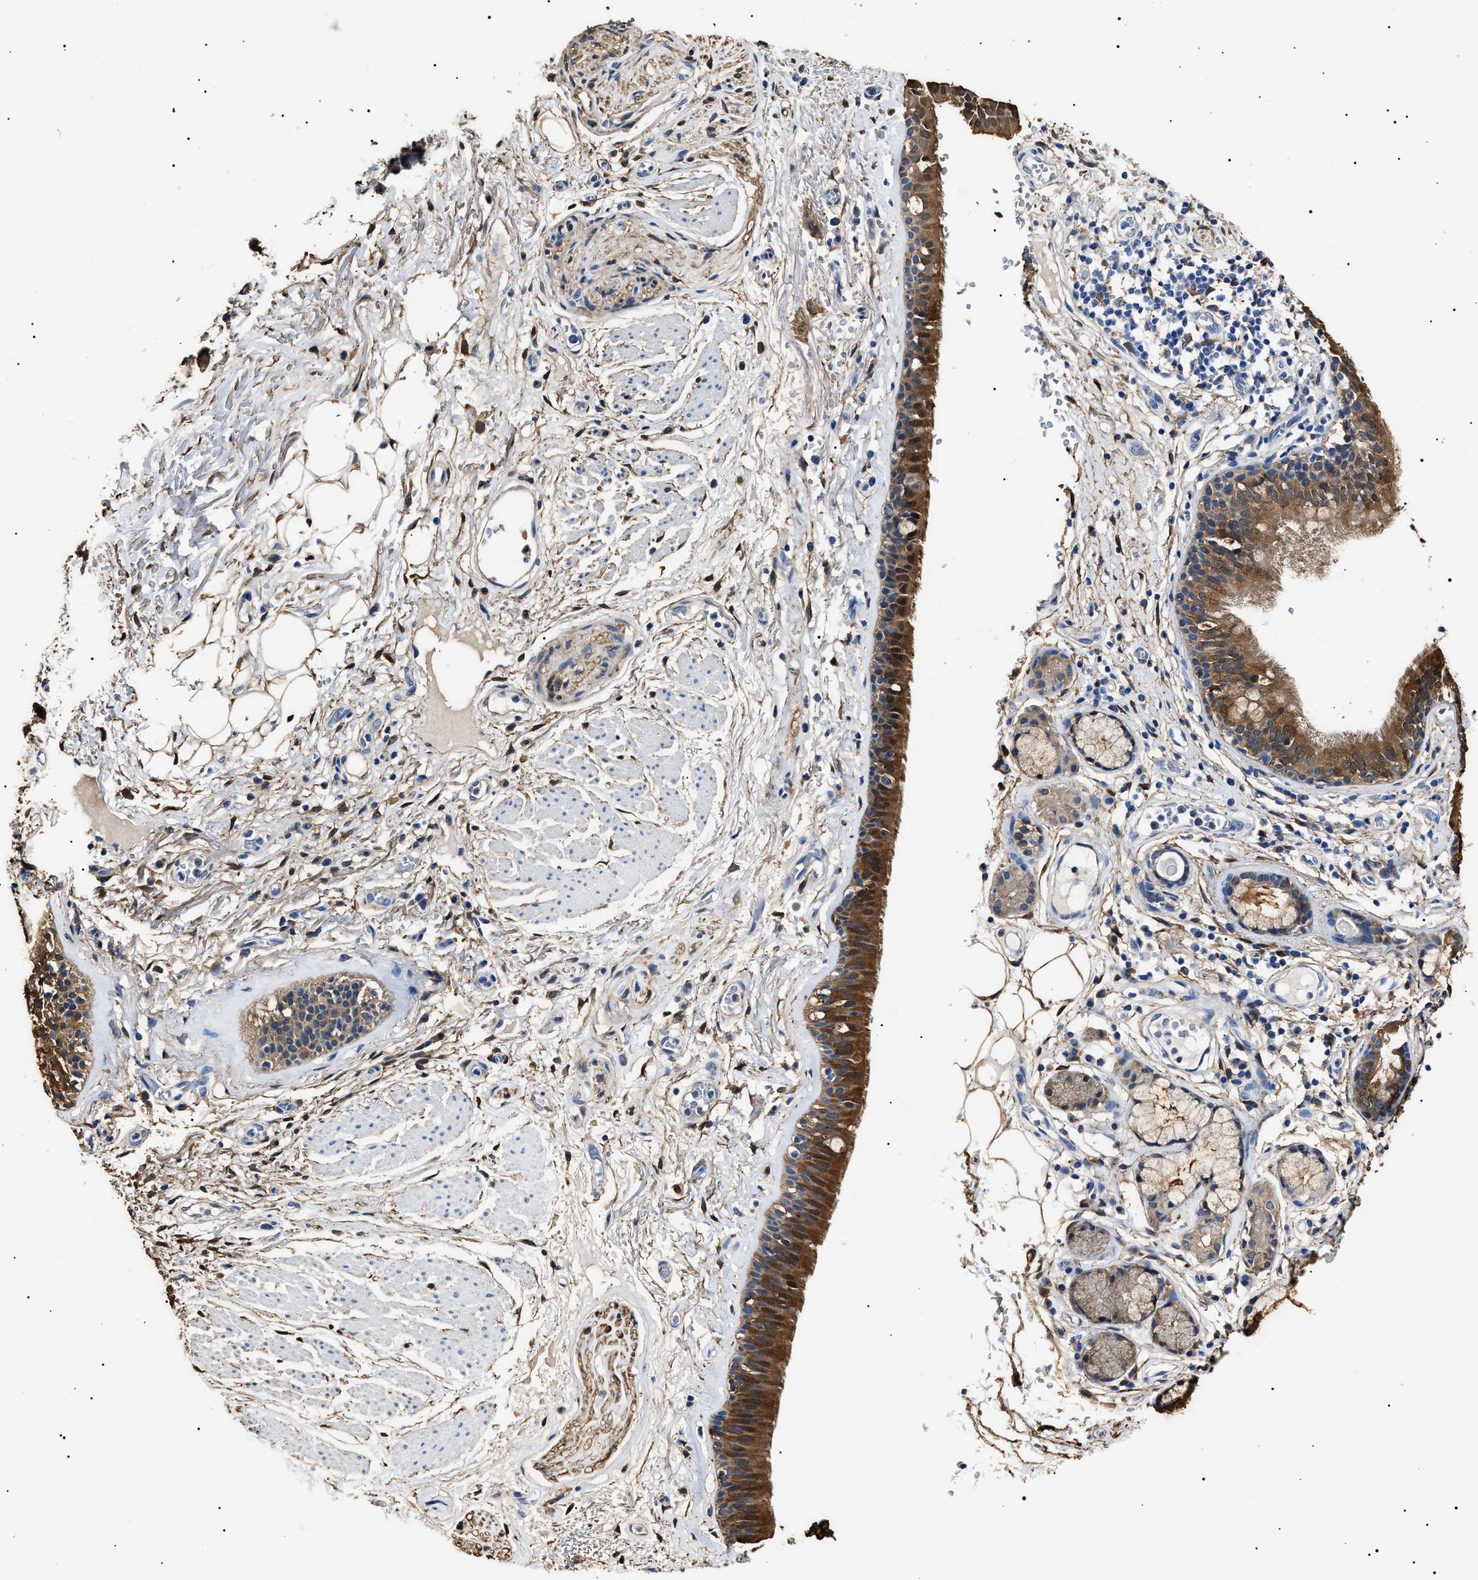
{"staining": {"intensity": "strong", "quantity": ">75%", "location": "cytoplasmic/membranous,nuclear"}, "tissue": "bronchus", "cell_type": "Respiratory epithelial cells", "image_type": "normal", "snomed": [{"axis": "morphology", "description": "Normal tissue, NOS"}, {"axis": "topography", "description": "Cartilage tissue"}], "caption": "DAB immunohistochemical staining of unremarkable human bronchus demonstrates strong cytoplasmic/membranous,nuclear protein expression in approximately >75% of respiratory epithelial cells.", "gene": "ALDH1A1", "patient": {"sex": "female", "age": 63}}